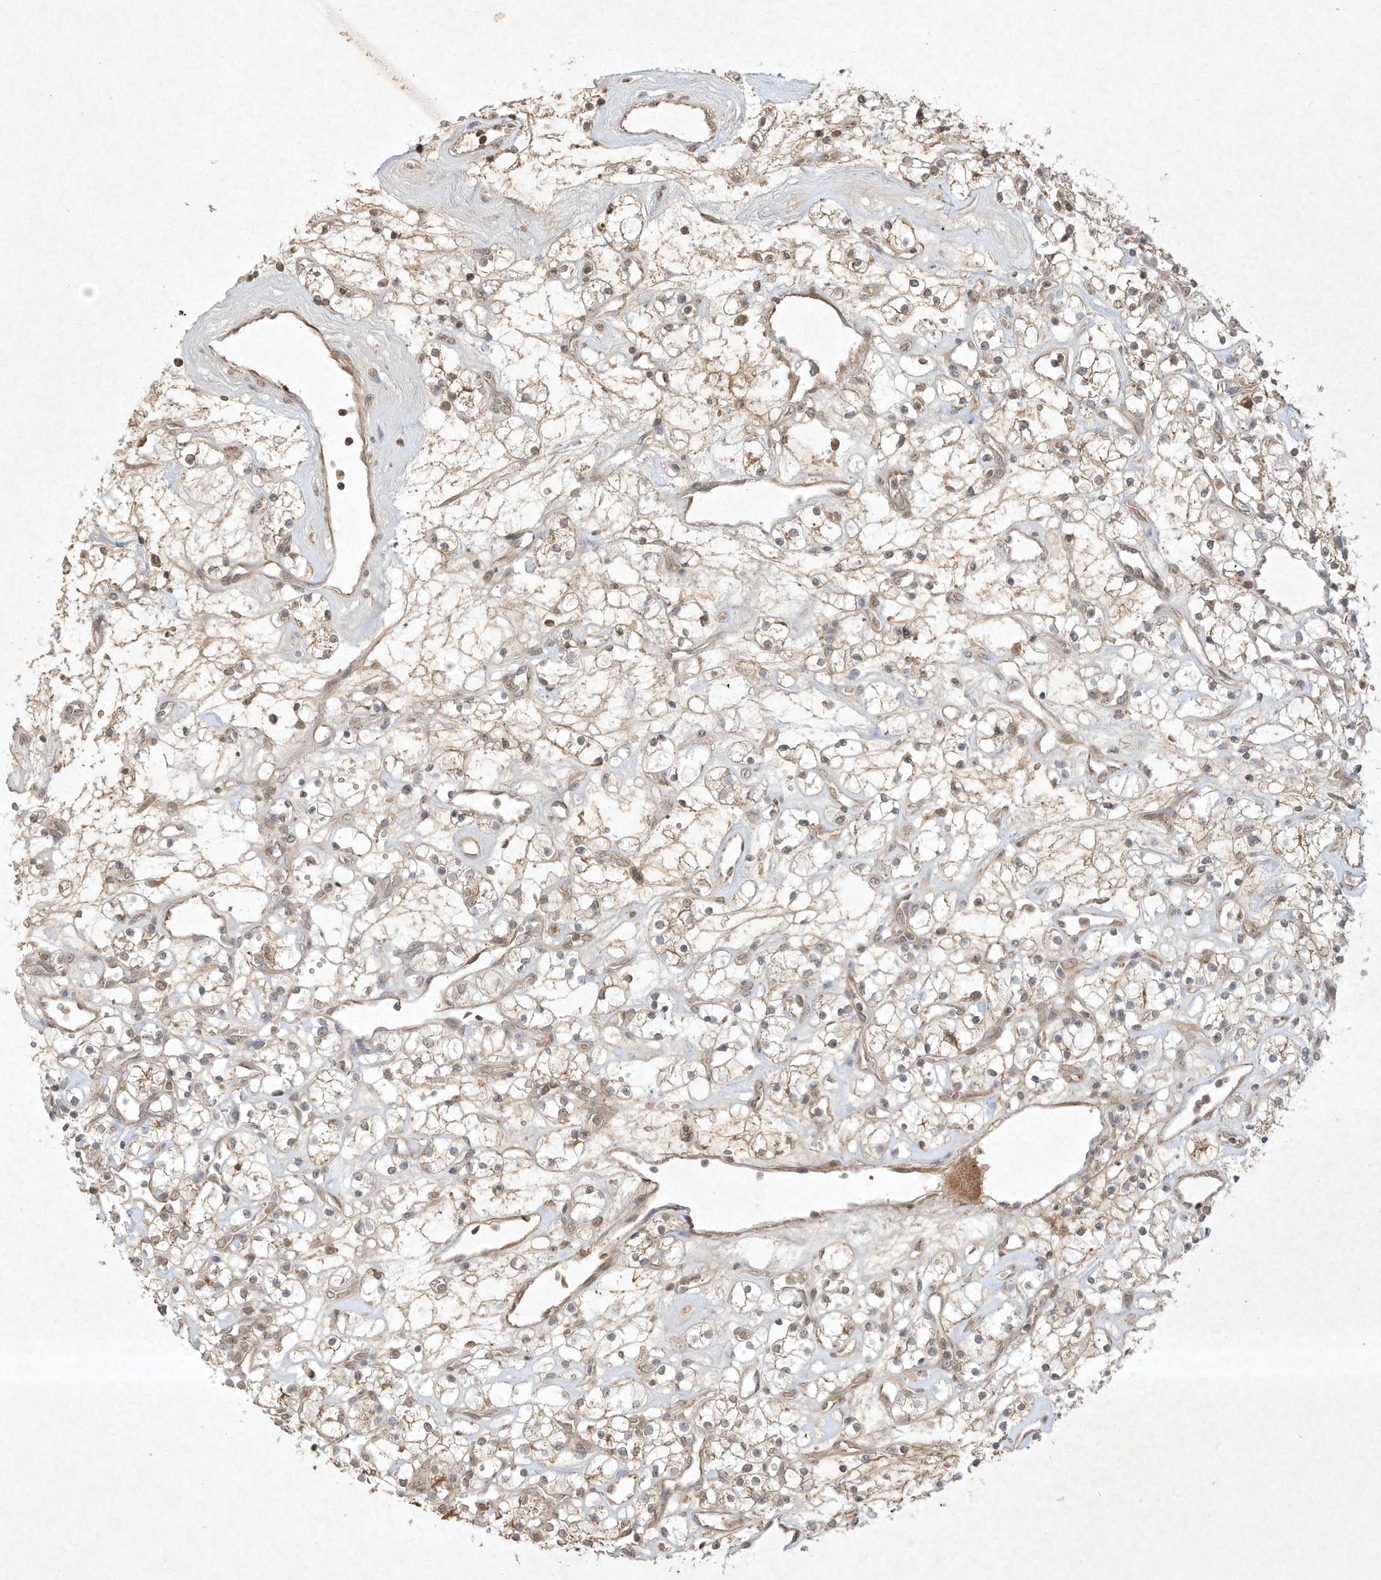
{"staining": {"intensity": "weak", "quantity": ">75%", "location": "cytoplasmic/membranous"}, "tissue": "renal cancer", "cell_type": "Tumor cells", "image_type": "cancer", "snomed": [{"axis": "morphology", "description": "Adenocarcinoma, NOS"}, {"axis": "topography", "description": "Kidney"}], "caption": "IHC of human renal cancer (adenocarcinoma) displays low levels of weak cytoplasmic/membranous positivity in about >75% of tumor cells.", "gene": "BTRC", "patient": {"sex": "female", "age": 60}}